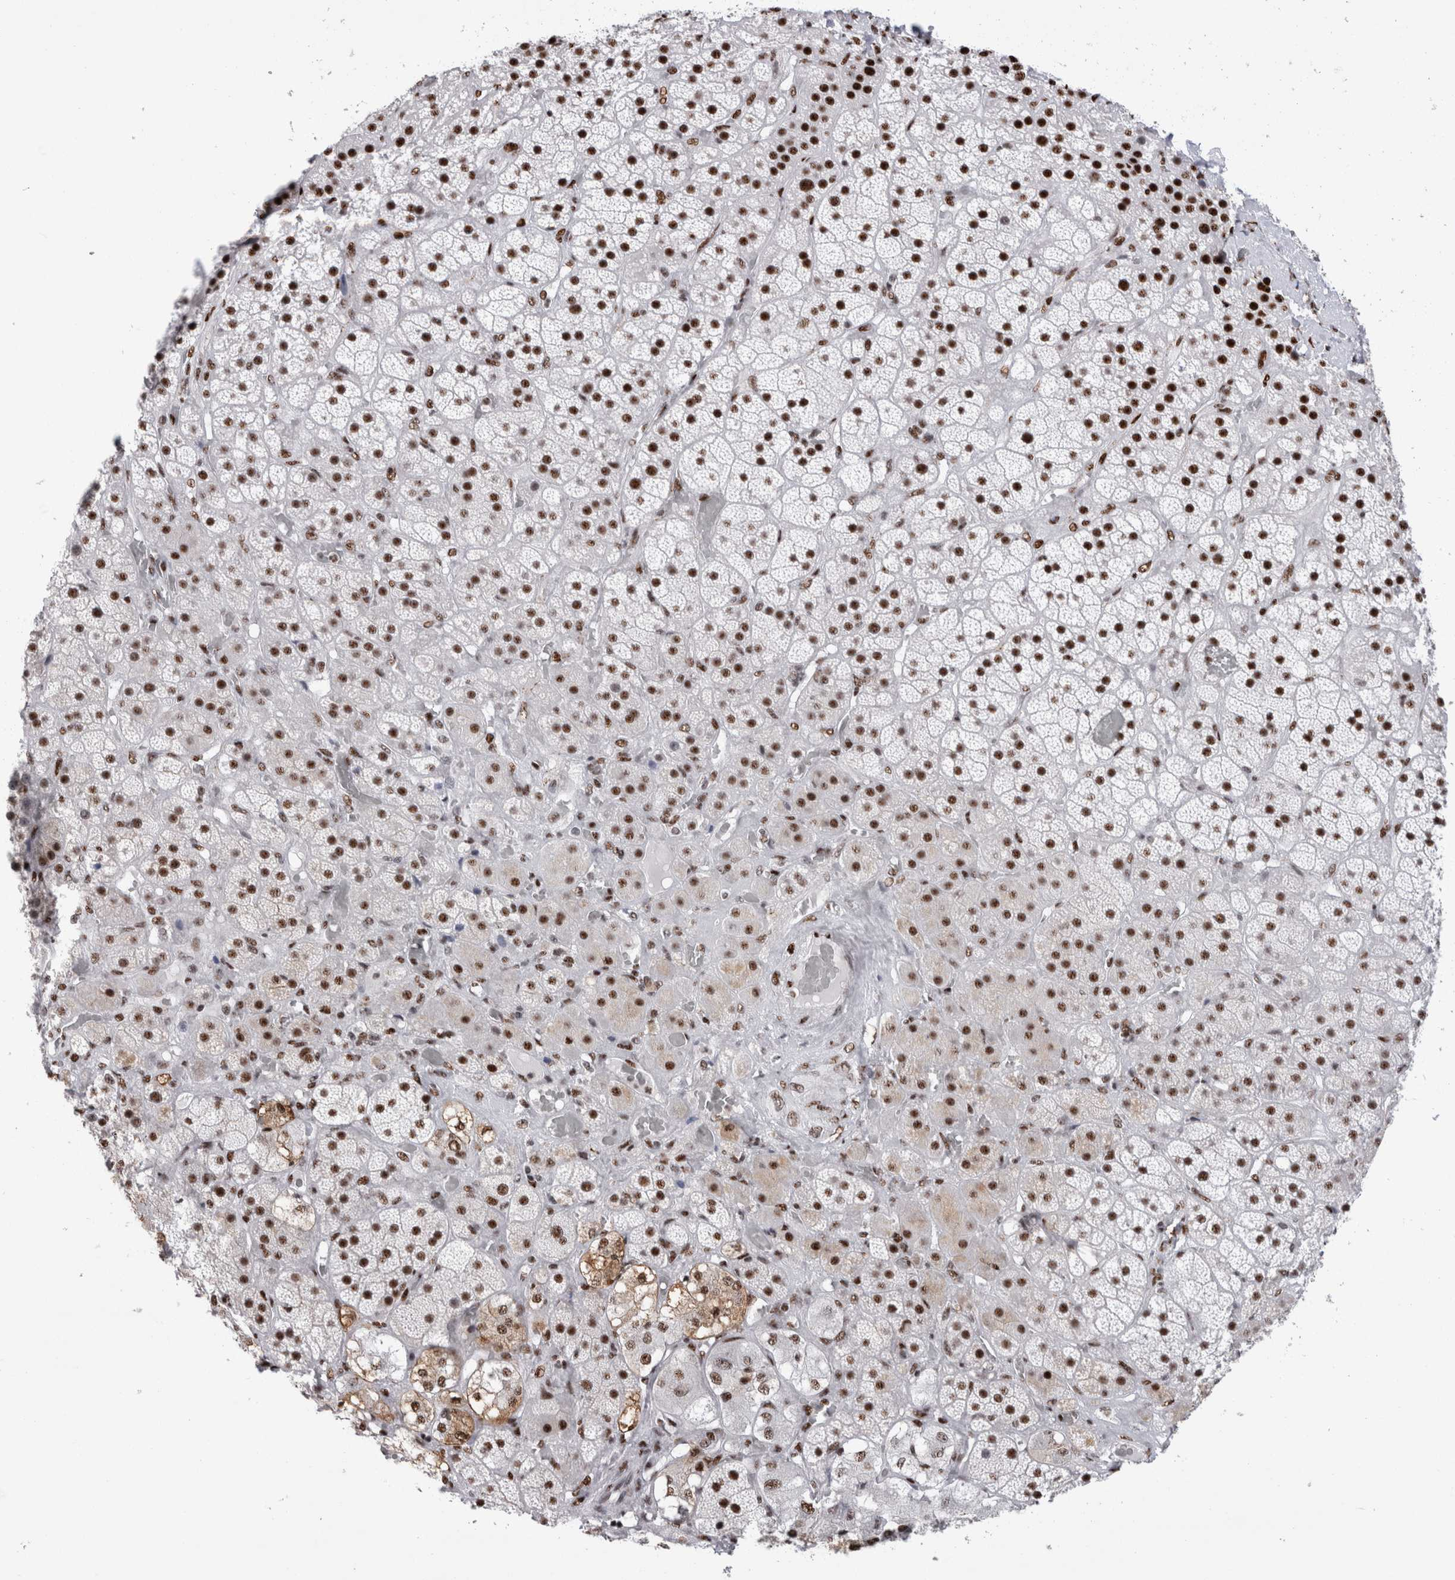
{"staining": {"intensity": "strong", "quantity": ">75%", "location": "nuclear"}, "tissue": "adrenal gland", "cell_type": "Glandular cells", "image_type": "normal", "snomed": [{"axis": "morphology", "description": "Normal tissue, NOS"}, {"axis": "topography", "description": "Adrenal gland"}], "caption": "Immunohistochemistry (DAB) staining of normal adrenal gland displays strong nuclear protein positivity in approximately >75% of glandular cells.", "gene": "RBM6", "patient": {"sex": "male", "age": 57}}